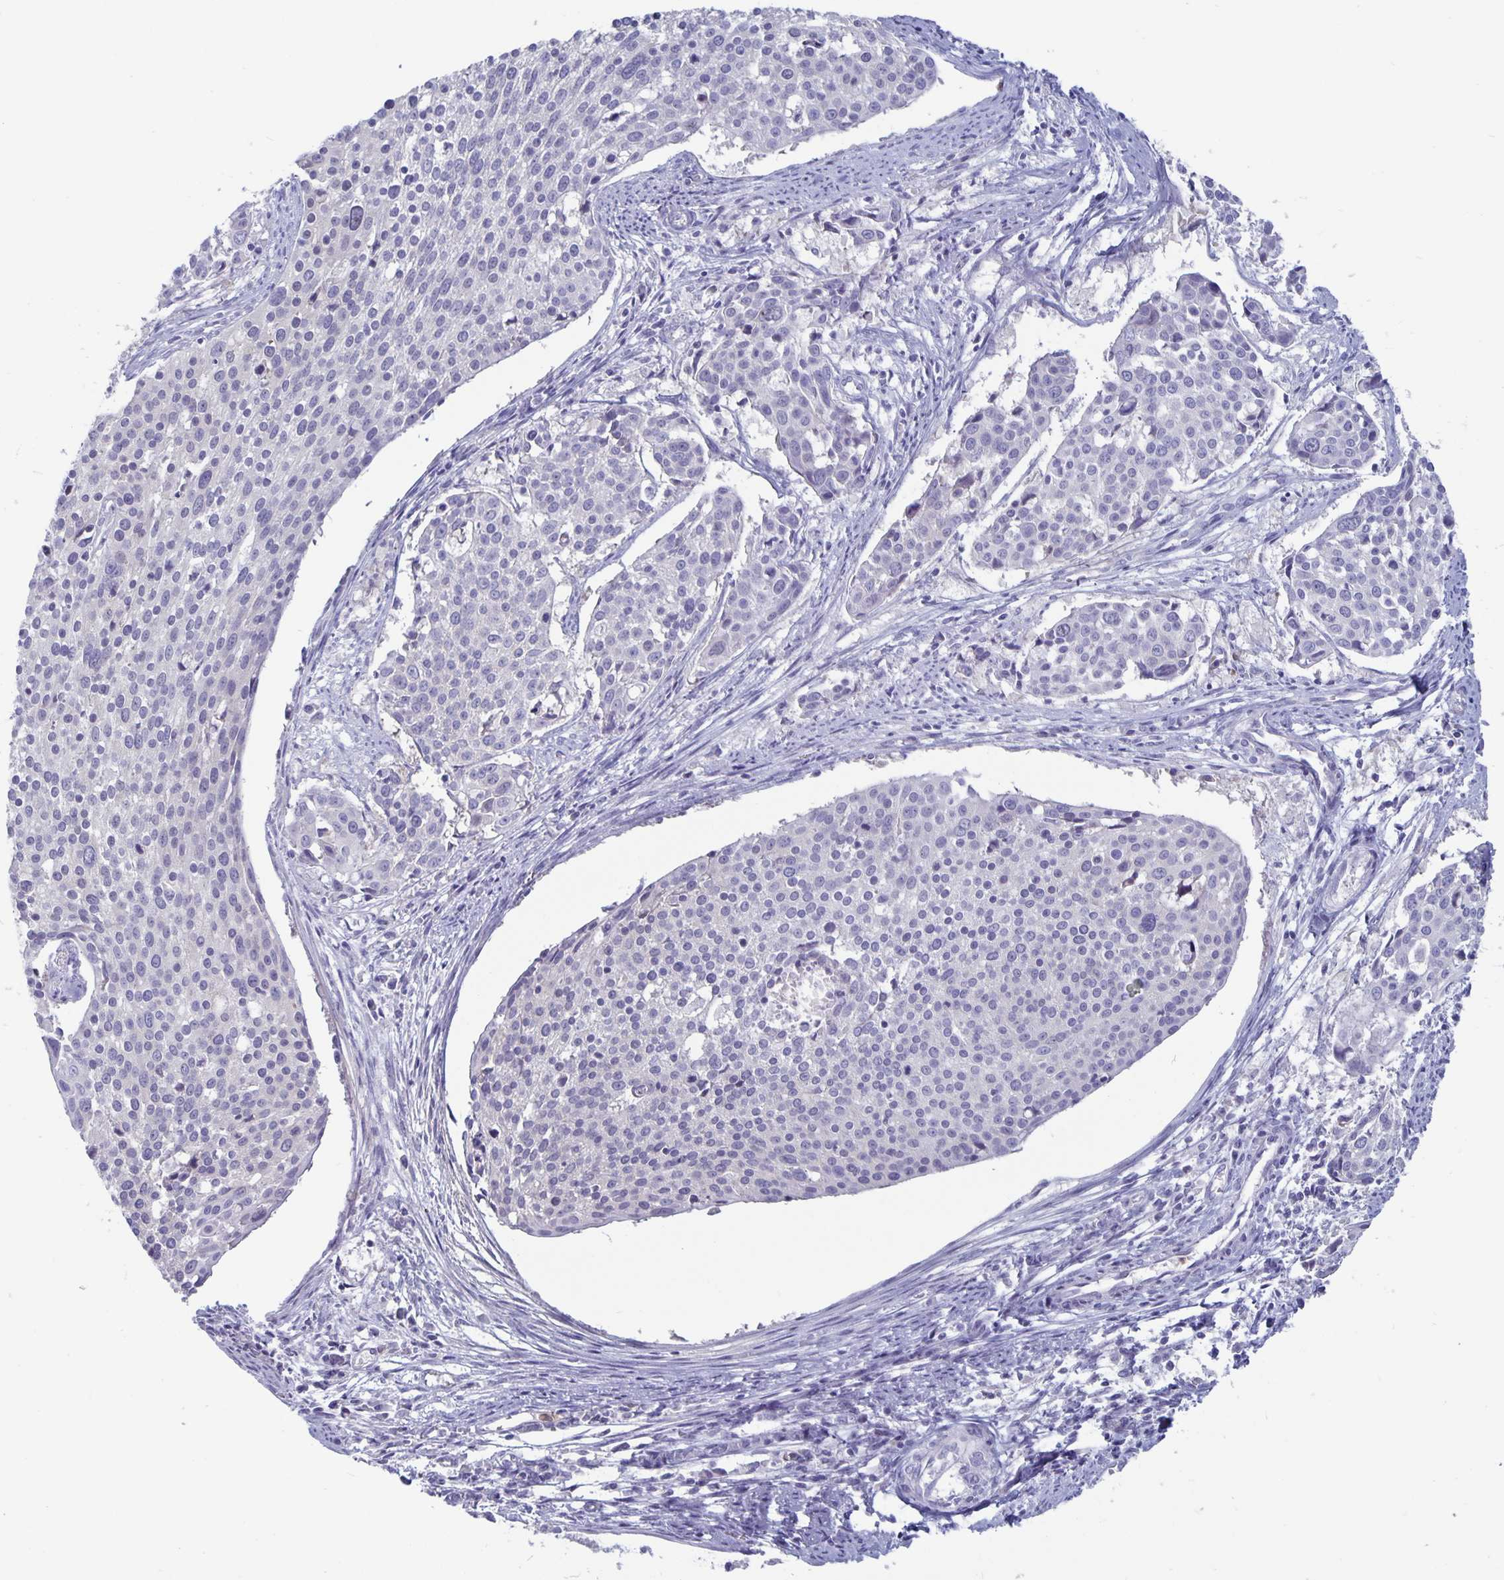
{"staining": {"intensity": "negative", "quantity": "none", "location": "none"}, "tissue": "cervical cancer", "cell_type": "Tumor cells", "image_type": "cancer", "snomed": [{"axis": "morphology", "description": "Squamous cell carcinoma, NOS"}, {"axis": "topography", "description": "Cervix"}], "caption": "Immunohistochemical staining of human cervical cancer demonstrates no significant expression in tumor cells.", "gene": "PLCB3", "patient": {"sex": "female", "age": 39}}